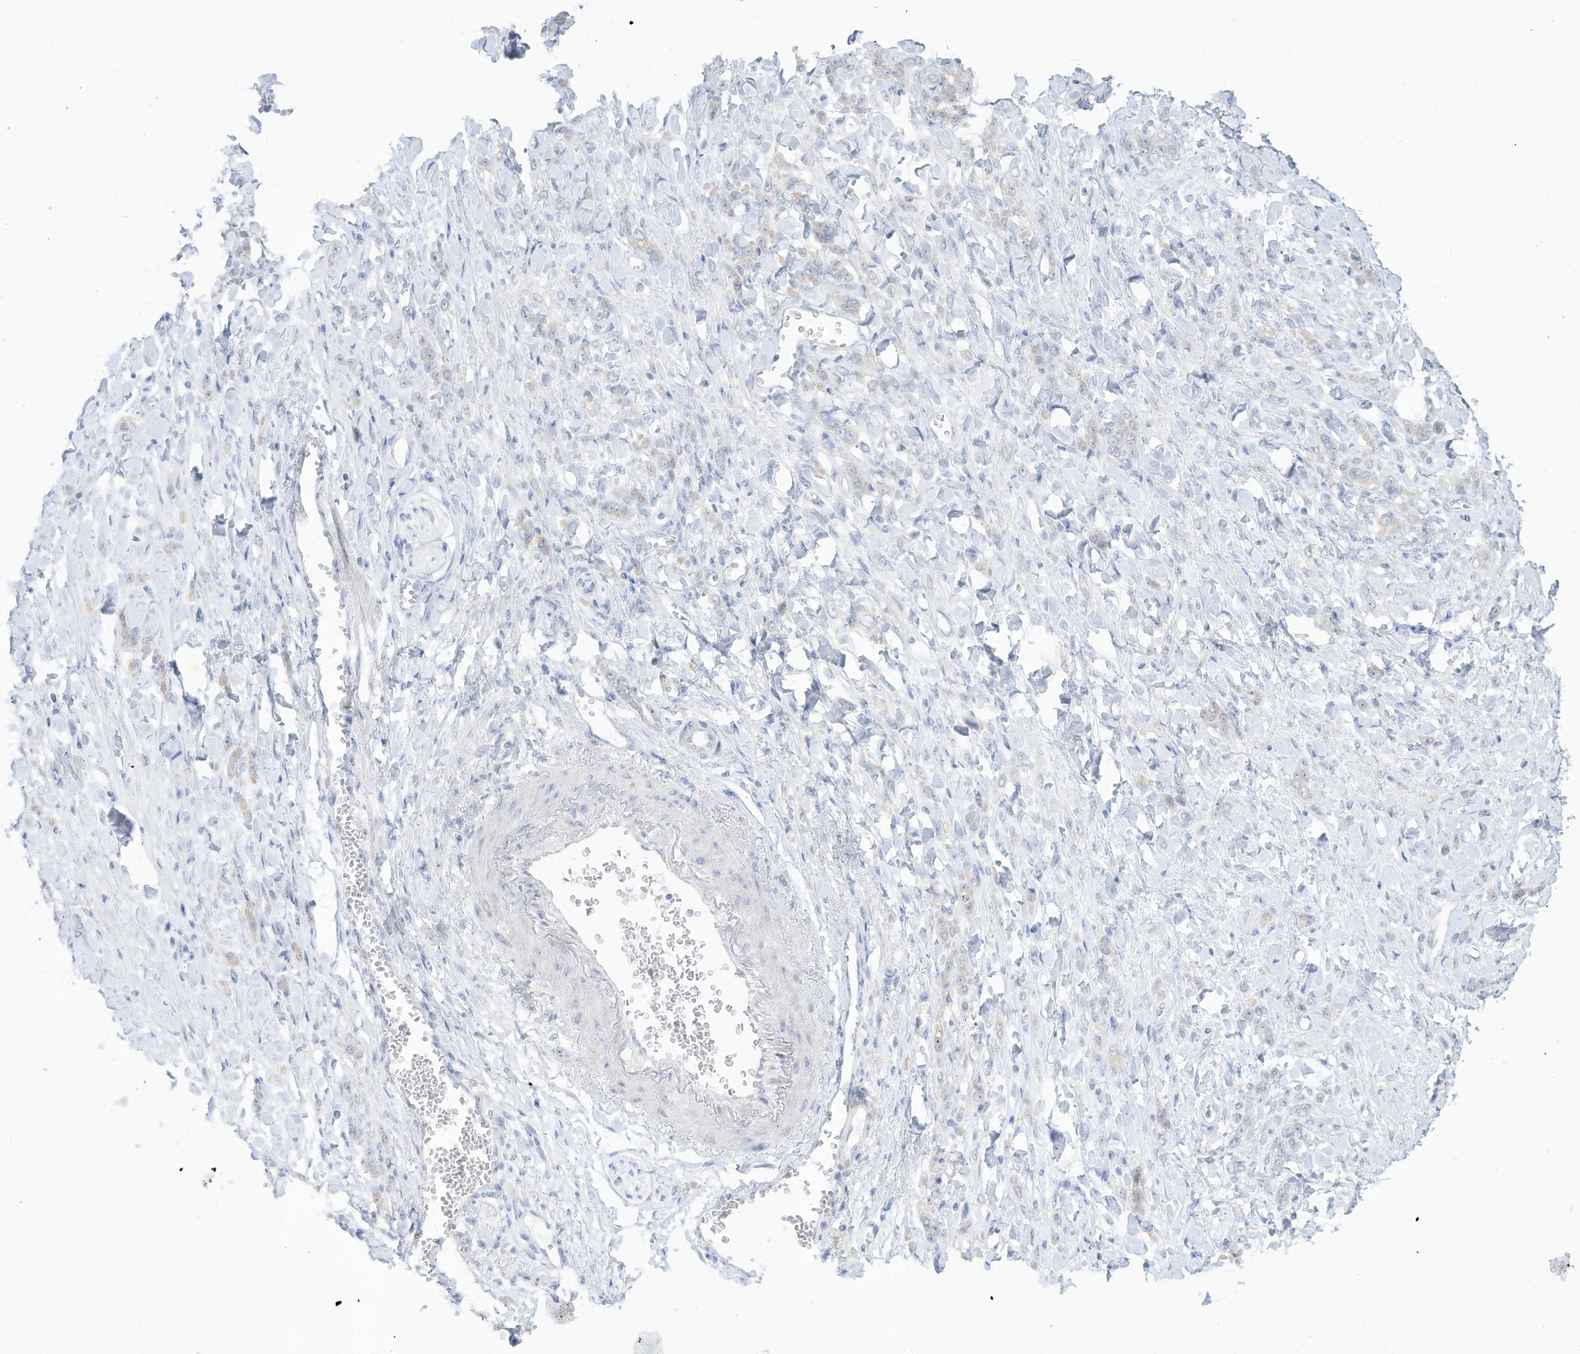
{"staining": {"intensity": "negative", "quantity": "none", "location": "none"}, "tissue": "stomach cancer", "cell_type": "Tumor cells", "image_type": "cancer", "snomed": [{"axis": "morphology", "description": "Normal tissue, NOS"}, {"axis": "morphology", "description": "Adenocarcinoma, NOS"}, {"axis": "topography", "description": "Stomach"}], "caption": "This is a histopathology image of IHC staining of adenocarcinoma (stomach), which shows no staining in tumor cells. (Brightfield microscopy of DAB (3,3'-diaminobenzidine) IHC at high magnification).", "gene": "OGT", "patient": {"sex": "male", "age": 82}}